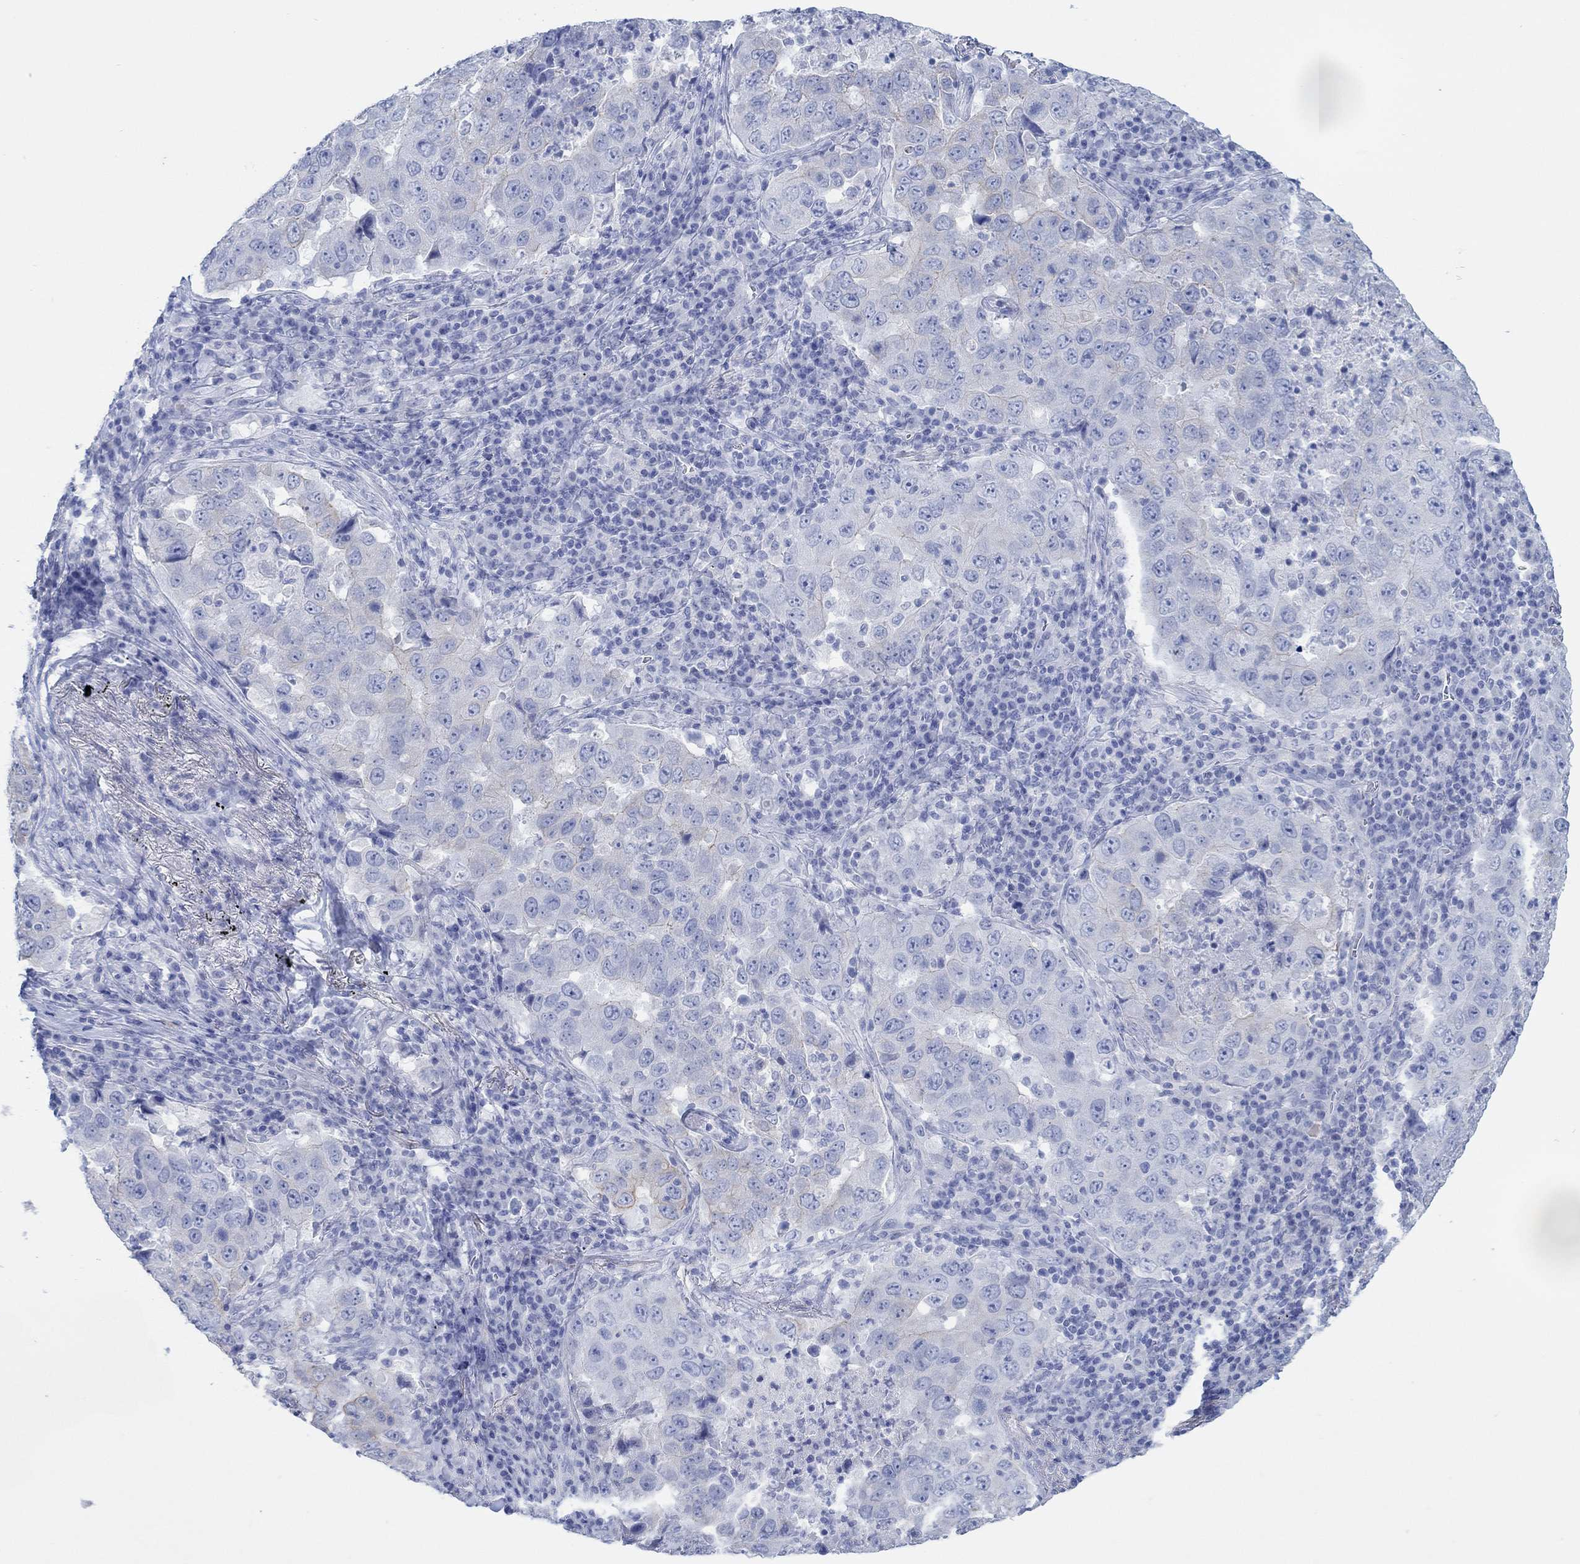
{"staining": {"intensity": "negative", "quantity": "none", "location": "none"}, "tissue": "lung cancer", "cell_type": "Tumor cells", "image_type": "cancer", "snomed": [{"axis": "morphology", "description": "Adenocarcinoma, NOS"}, {"axis": "topography", "description": "Lung"}], "caption": "IHC micrograph of neoplastic tissue: lung cancer (adenocarcinoma) stained with DAB exhibits no significant protein expression in tumor cells.", "gene": "AK8", "patient": {"sex": "male", "age": 73}}